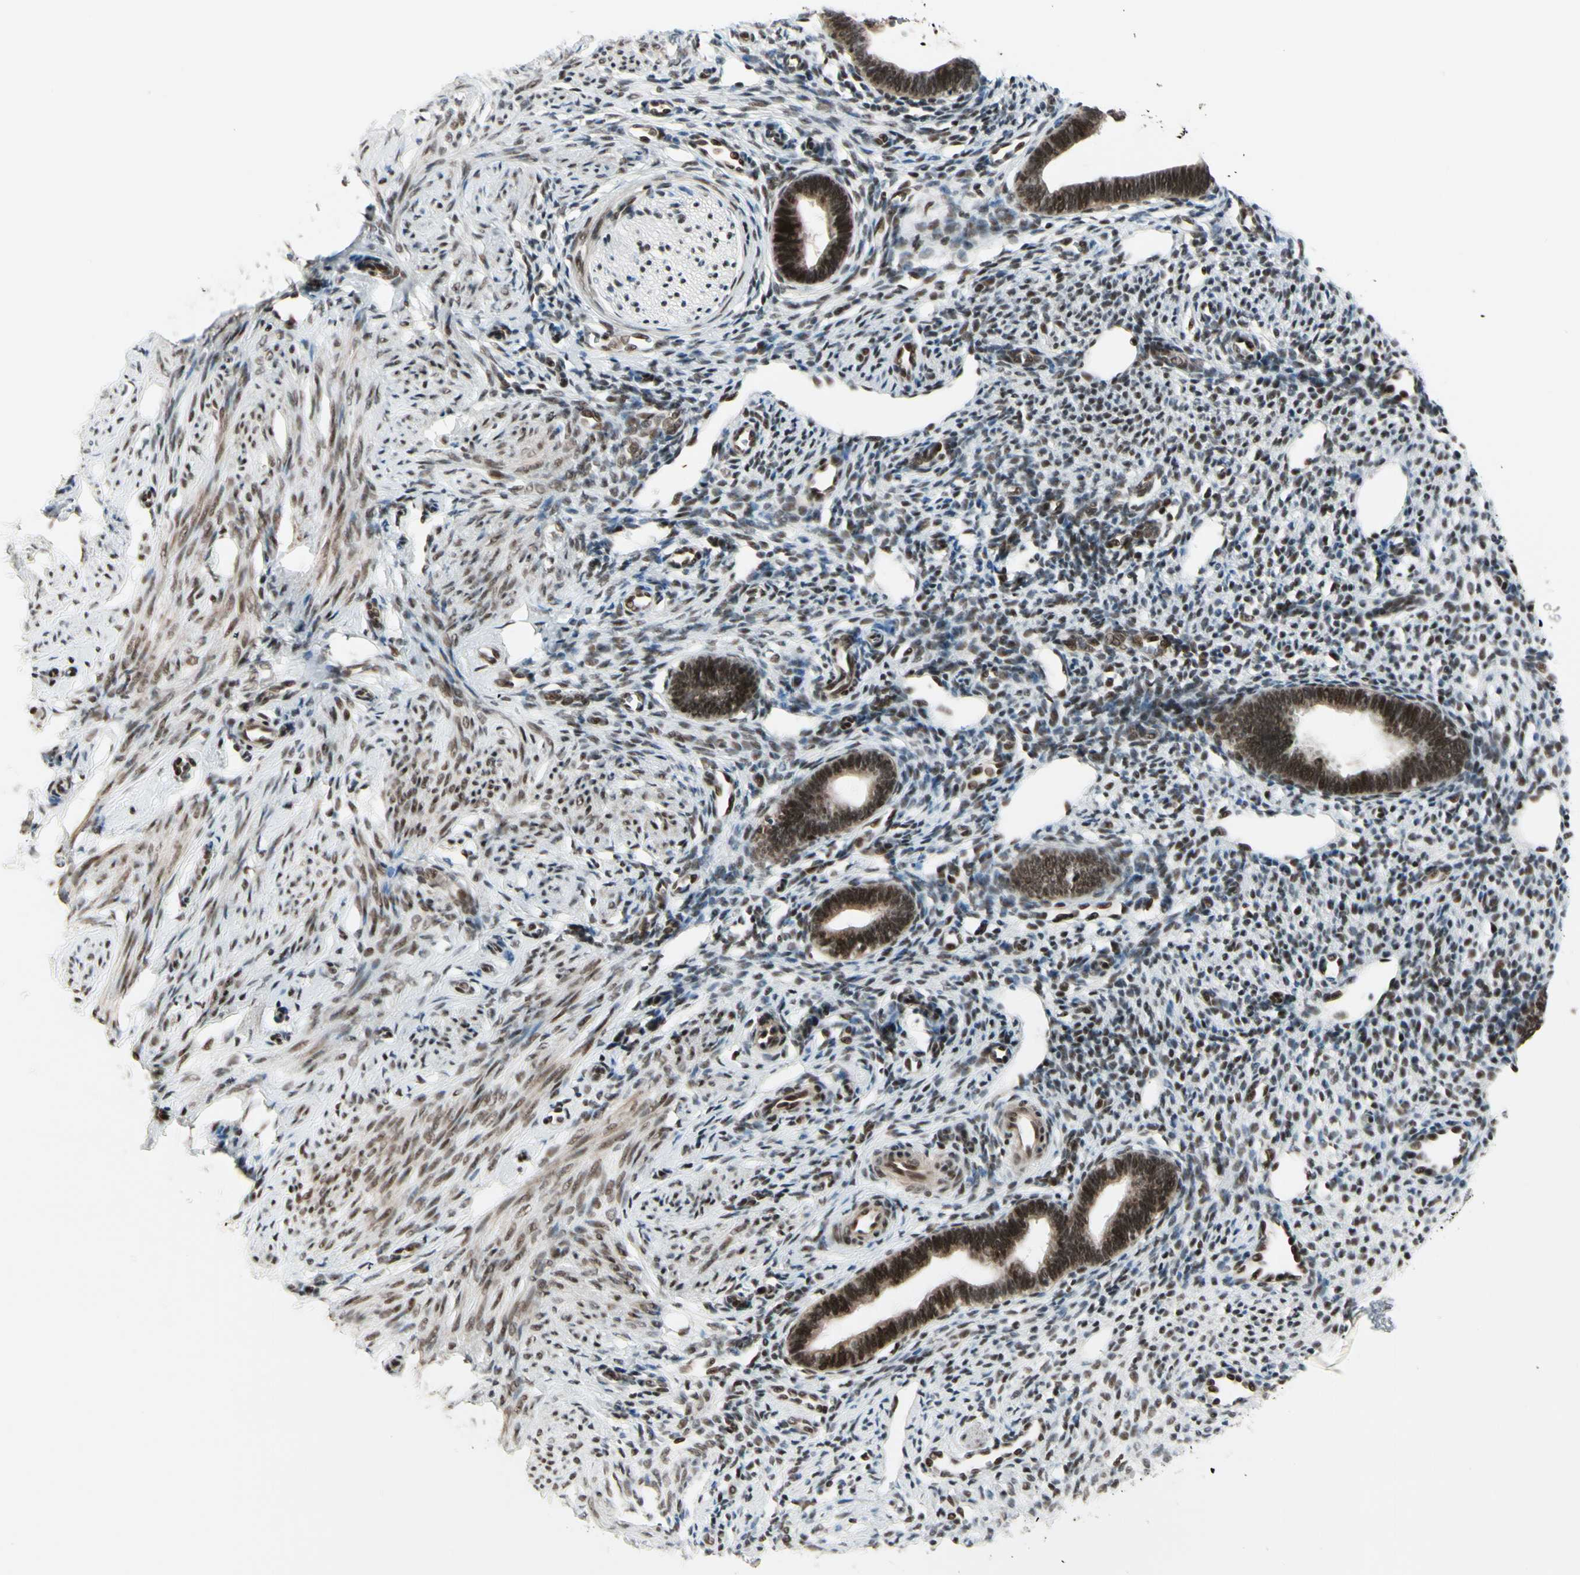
{"staining": {"intensity": "strong", "quantity": "25%-75%", "location": "nuclear"}, "tissue": "endometrium", "cell_type": "Cells in endometrial stroma", "image_type": "normal", "snomed": [{"axis": "morphology", "description": "Normal tissue, NOS"}, {"axis": "topography", "description": "Endometrium"}], "caption": "A brown stain shows strong nuclear expression of a protein in cells in endometrial stroma of unremarkable human endometrium. (brown staining indicates protein expression, while blue staining denotes nuclei).", "gene": "CHAMP1", "patient": {"sex": "female", "age": 27}}